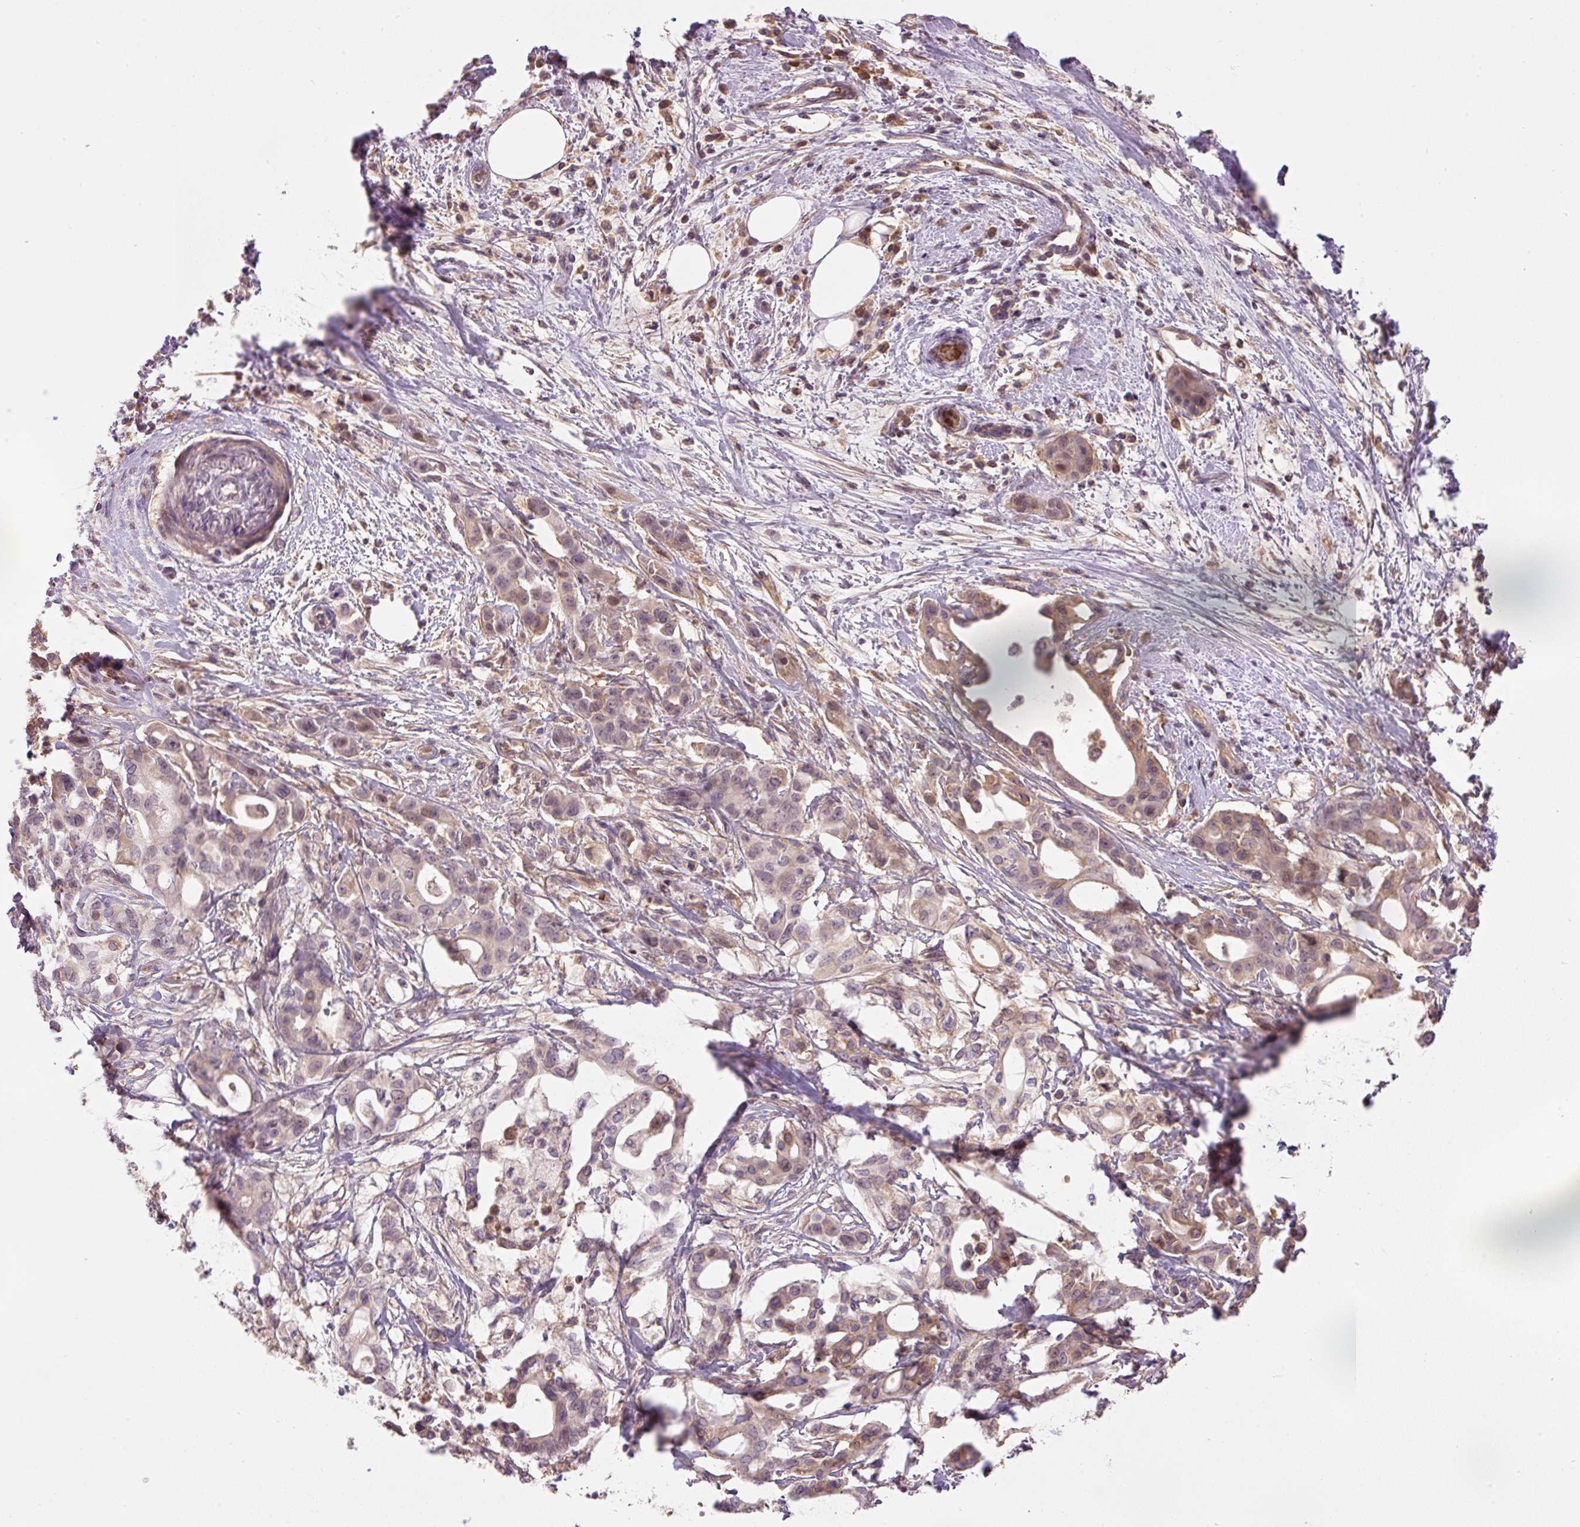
{"staining": {"intensity": "moderate", "quantity": "<25%", "location": "cytoplasmic/membranous,nuclear"}, "tissue": "pancreatic cancer", "cell_type": "Tumor cells", "image_type": "cancer", "snomed": [{"axis": "morphology", "description": "Adenocarcinoma, NOS"}, {"axis": "topography", "description": "Pancreas"}], "caption": "Pancreatic cancer stained with immunohistochemistry shows moderate cytoplasmic/membranous and nuclear expression in approximately <25% of tumor cells. The staining is performed using DAB brown chromogen to label protein expression. The nuclei are counter-stained blue using hematoxylin.", "gene": "CMTM8", "patient": {"sex": "female", "age": 68}}